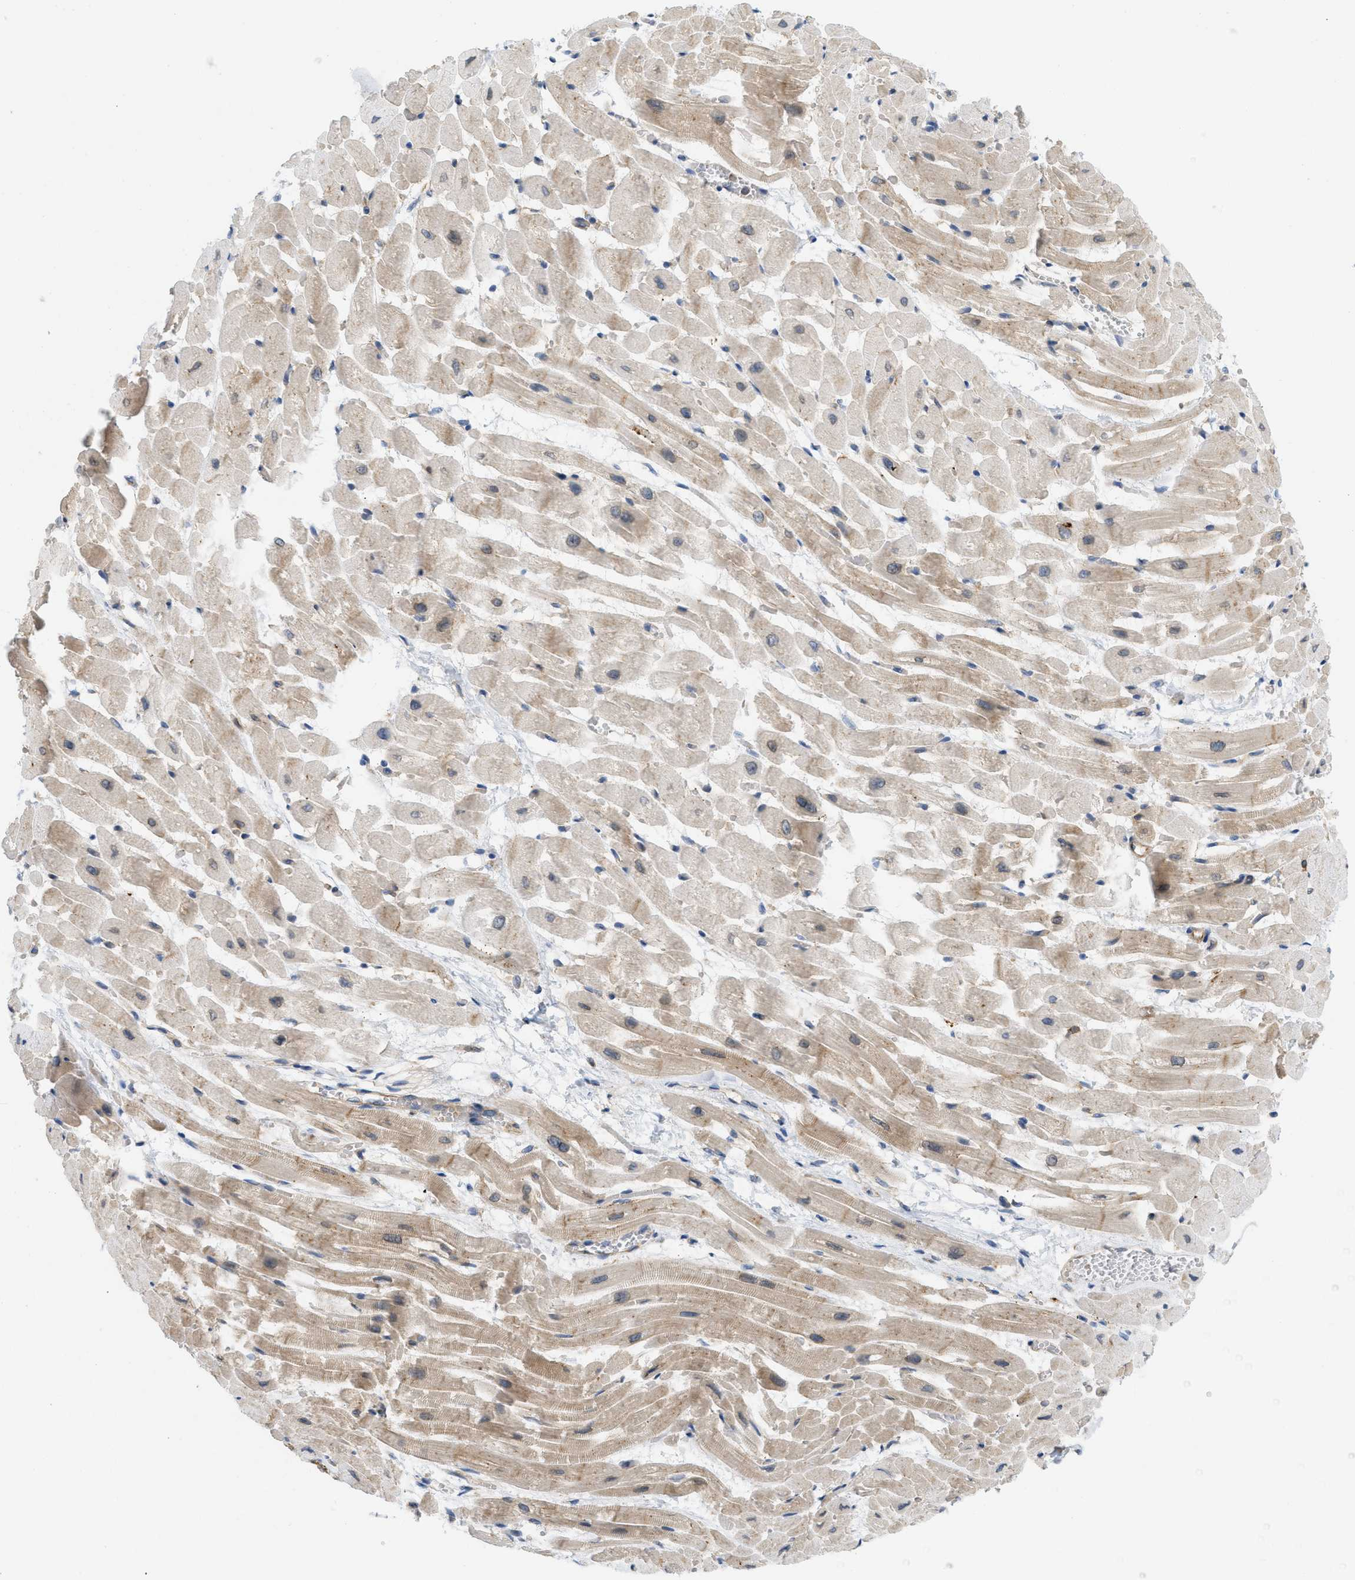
{"staining": {"intensity": "moderate", "quantity": ">75%", "location": "cytoplasmic/membranous"}, "tissue": "heart muscle", "cell_type": "Cardiomyocytes", "image_type": "normal", "snomed": [{"axis": "morphology", "description": "Normal tissue, NOS"}, {"axis": "topography", "description": "Heart"}], "caption": "Immunohistochemistry staining of normal heart muscle, which shows medium levels of moderate cytoplasmic/membranous staining in about >75% of cardiomyocytes indicating moderate cytoplasmic/membranous protein expression. The staining was performed using DAB (3,3'-diaminobenzidine) (brown) for protein detection and nuclei were counterstained in hematoxylin (blue).", "gene": "STRN", "patient": {"sex": "male", "age": 45}}